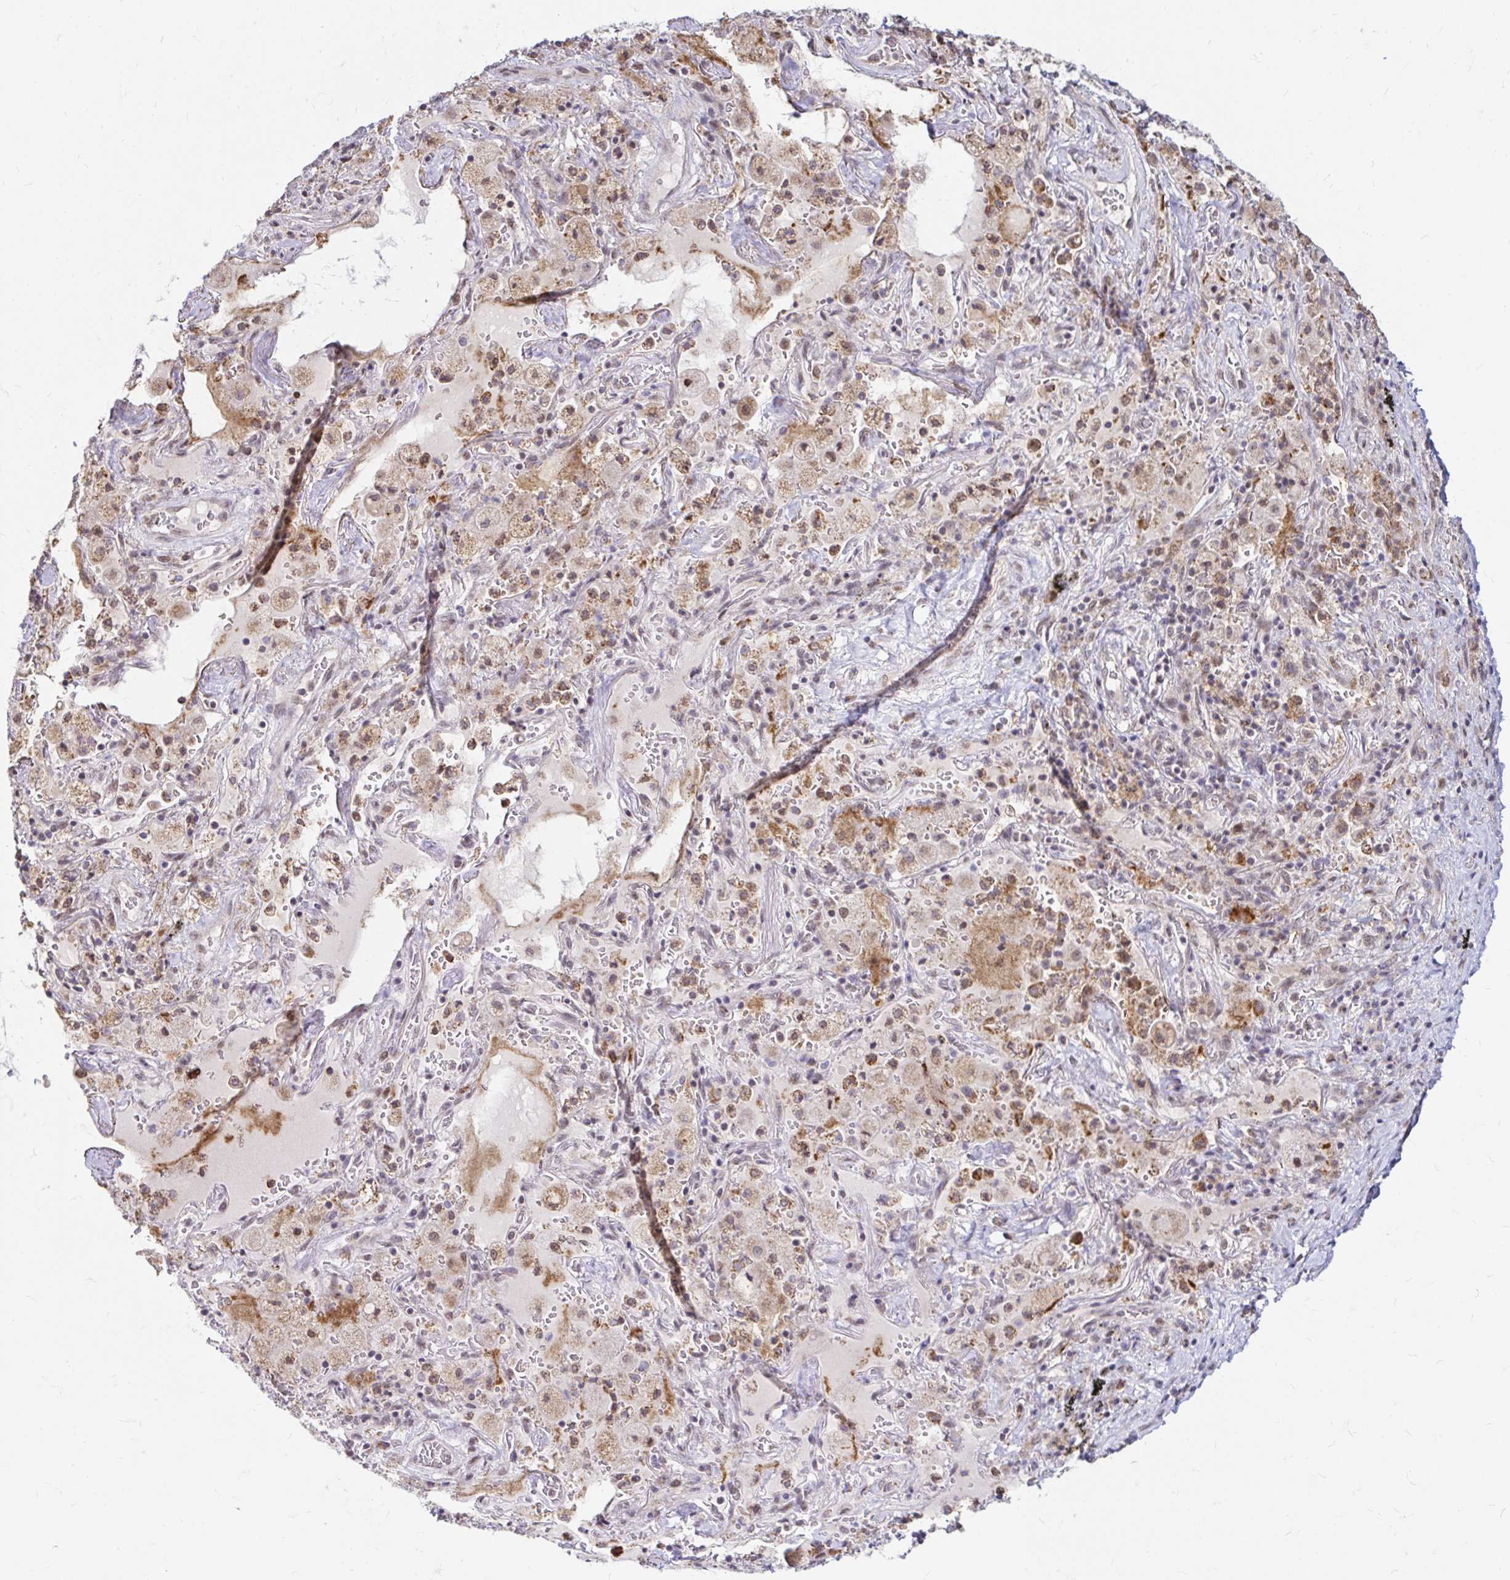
{"staining": {"intensity": "negative", "quantity": "none", "location": "none"}, "tissue": "adipose tissue", "cell_type": "Adipocytes", "image_type": "normal", "snomed": [{"axis": "morphology", "description": "Normal tissue, NOS"}, {"axis": "topography", "description": "Cartilage tissue"}, {"axis": "topography", "description": "Bronchus"}], "caption": "Adipose tissue was stained to show a protein in brown. There is no significant positivity in adipocytes. Brightfield microscopy of IHC stained with DAB (brown) and hematoxylin (blue), captured at high magnification.", "gene": "TIMM50", "patient": {"sex": "male", "age": 64}}